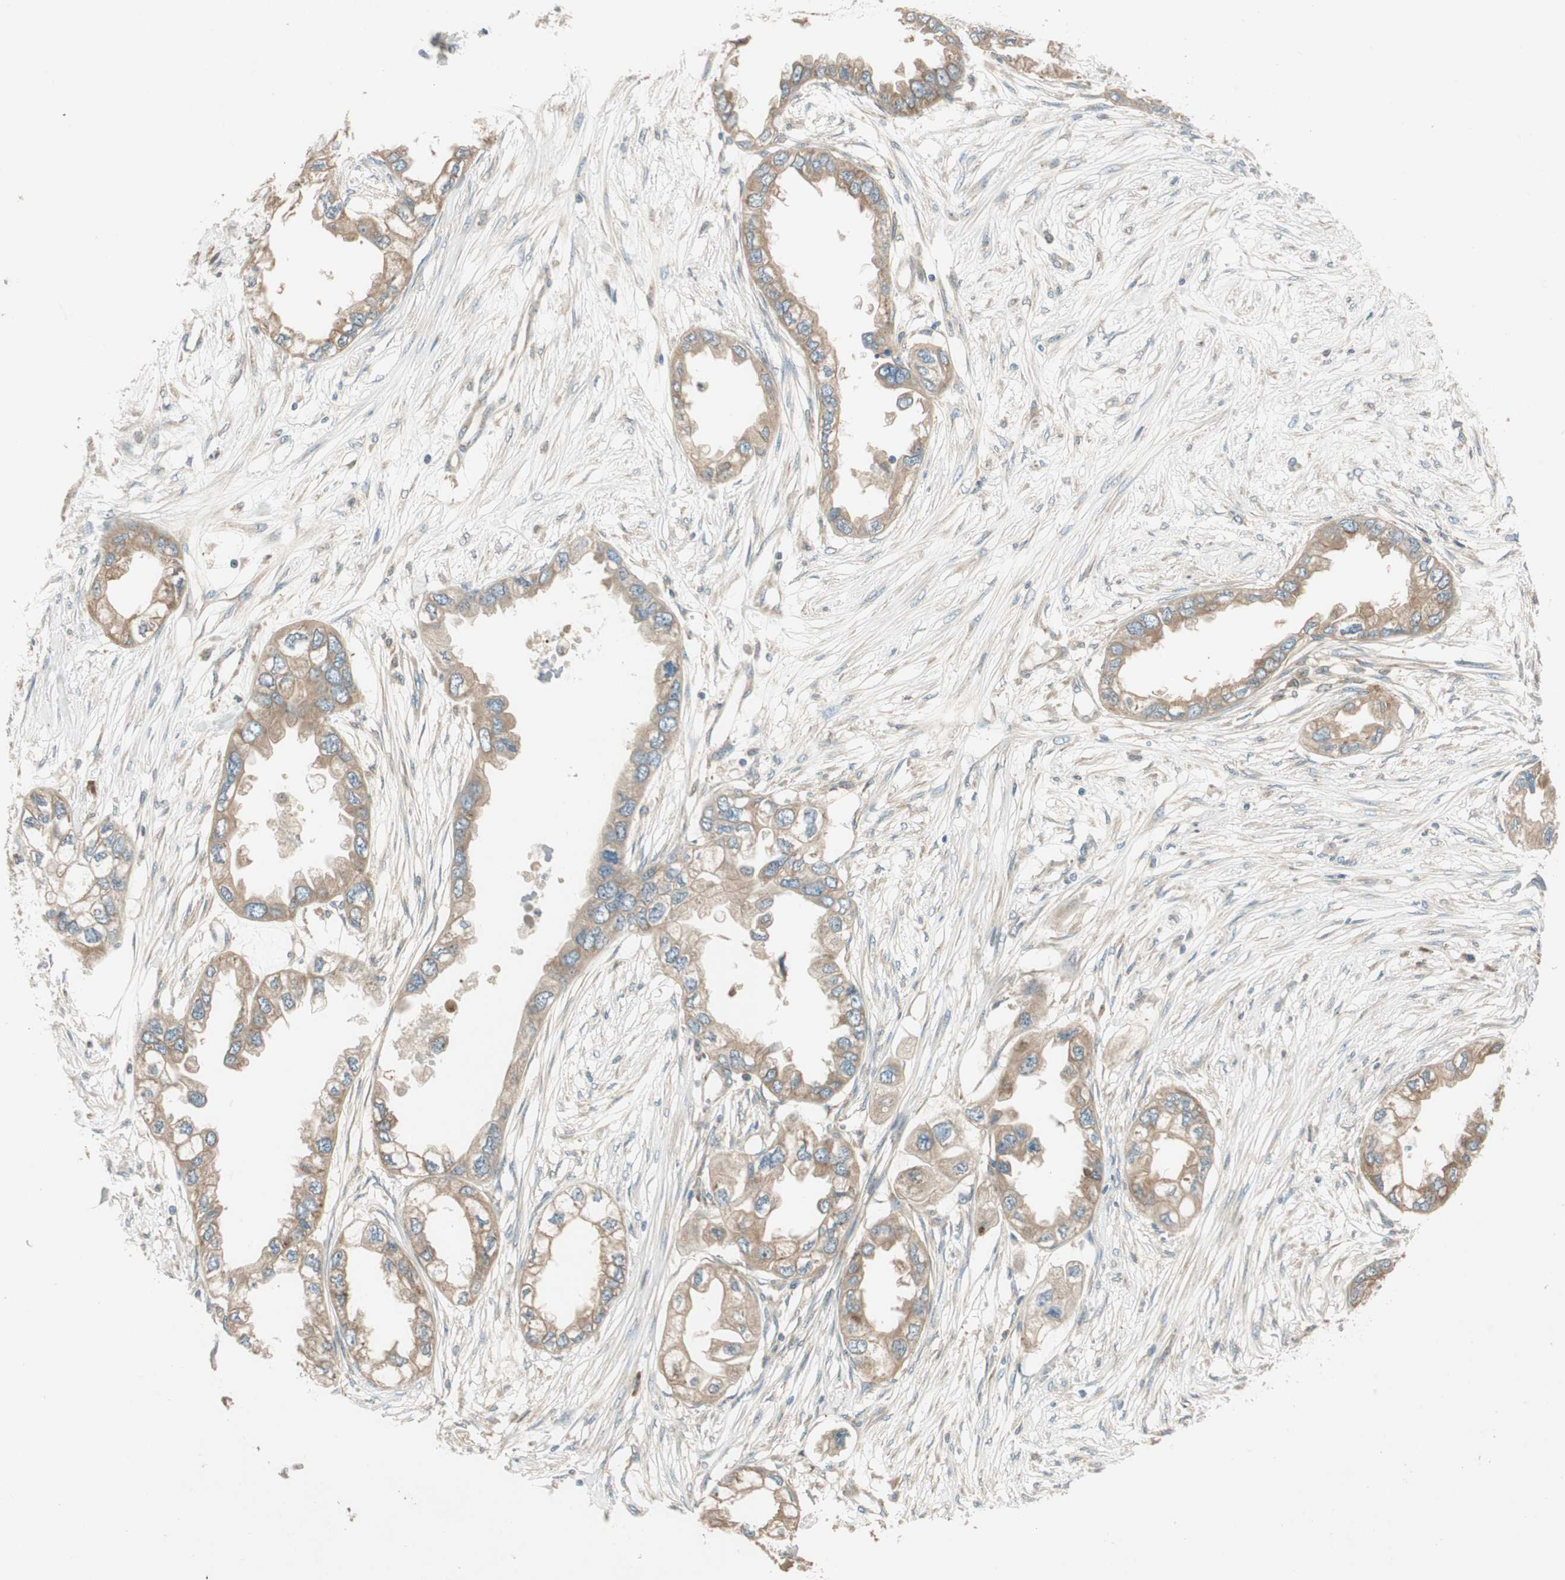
{"staining": {"intensity": "moderate", "quantity": ">75%", "location": "cytoplasmic/membranous"}, "tissue": "endometrial cancer", "cell_type": "Tumor cells", "image_type": "cancer", "snomed": [{"axis": "morphology", "description": "Adenocarcinoma, NOS"}, {"axis": "topography", "description": "Endometrium"}], "caption": "This photomicrograph exhibits immunohistochemistry staining of endometrial adenocarcinoma, with medium moderate cytoplasmic/membranous expression in about >75% of tumor cells.", "gene": "NCLN", "patient": {"sex": "female", "age": 67}}